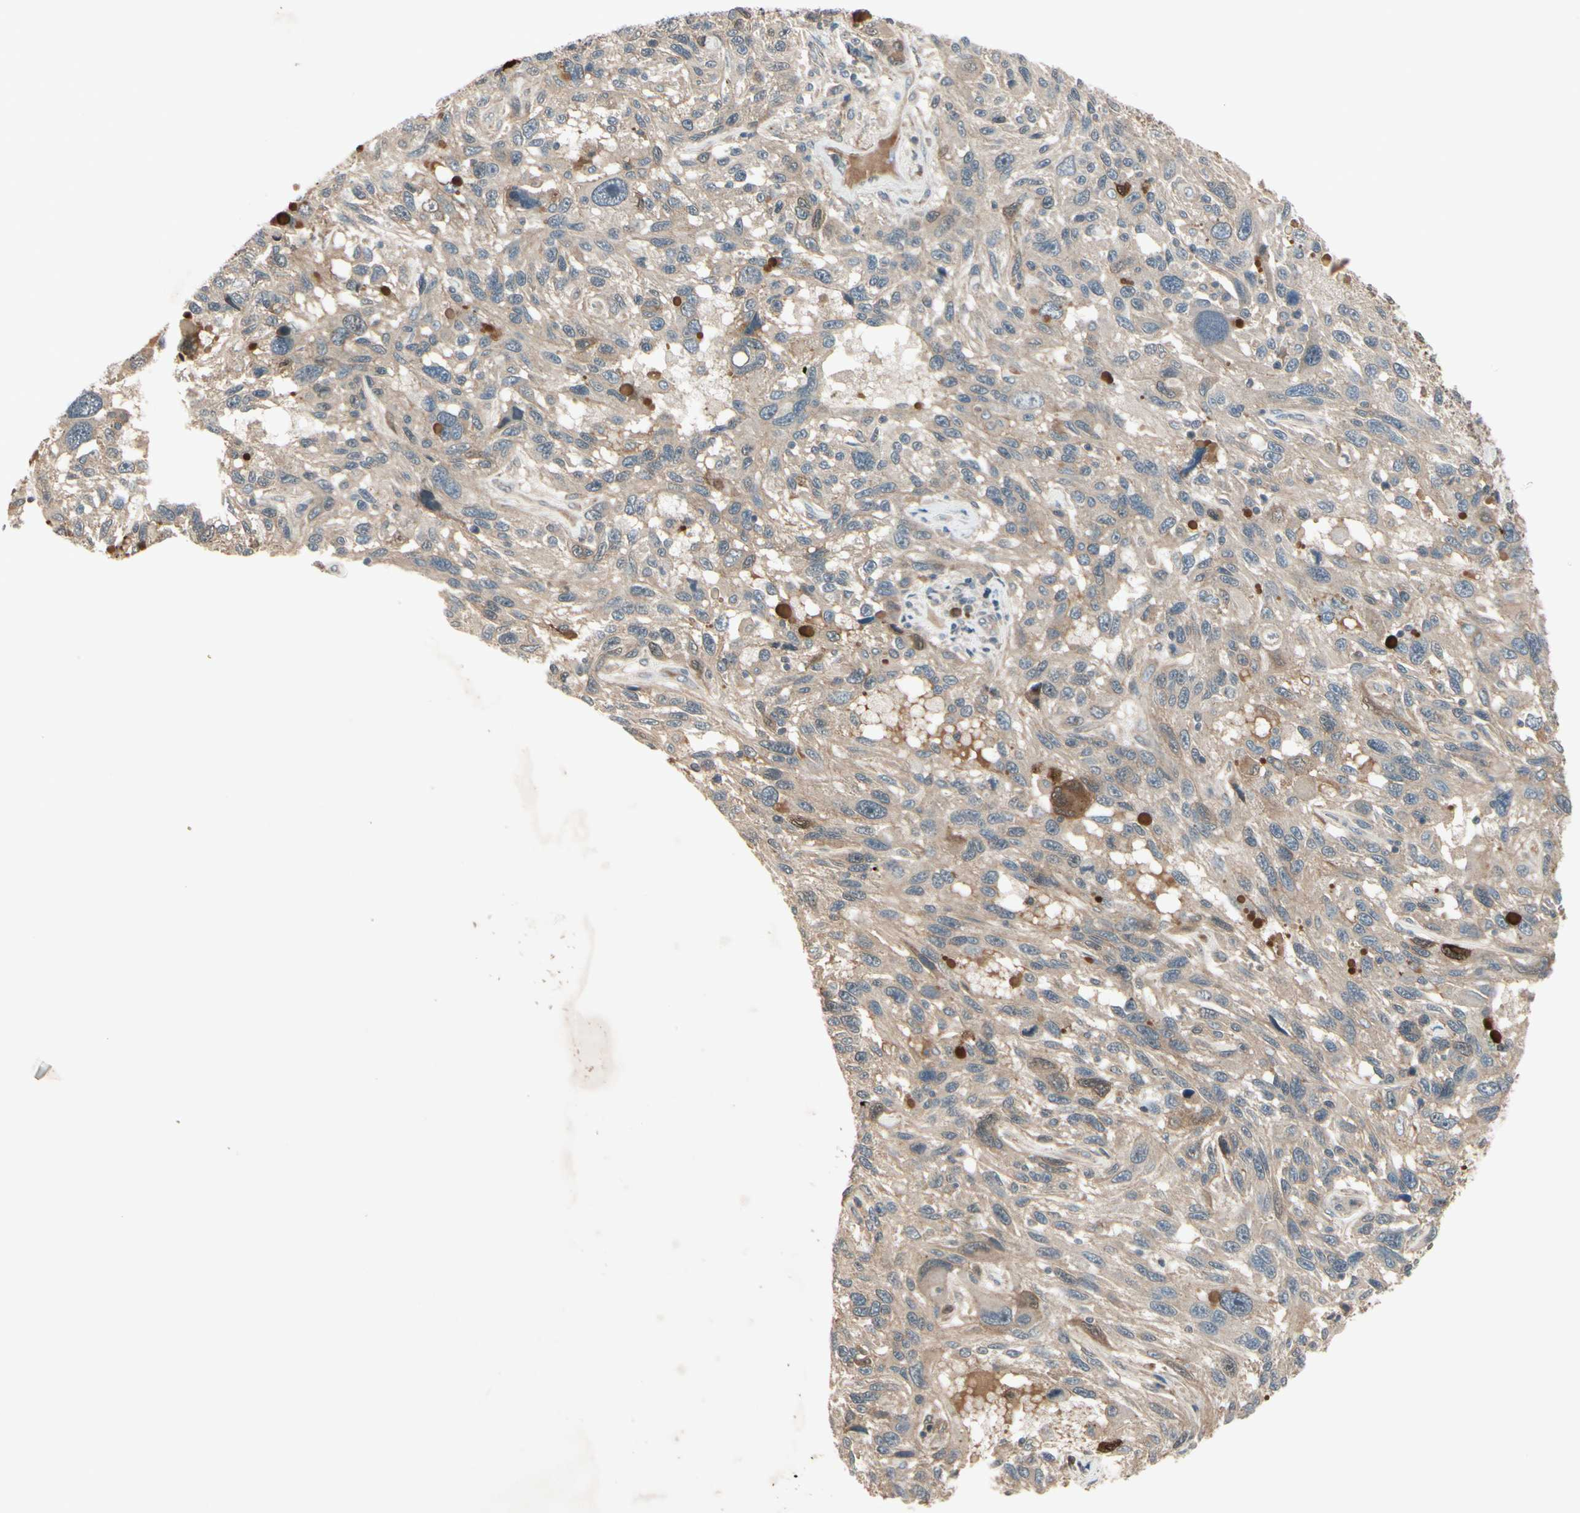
{"staining": {"intensity": "weak", "quantity": "<25%", "location": "cytoplasmic/membranous"}, "tissue": "melanoma", "cell_type": "Tumor cells", "image_type": "cancer", "snomed": [{"axis": "morphology", "description": "Malignant melanoma, NOS"}, {"axis": "topography", "description": "Skin"}], "caption": "The histopathology image exhibits no staining of tumor cells in malignant melanoma.", "gene": "FHDC1", "patient": {"sex": "male", "age": 53}}